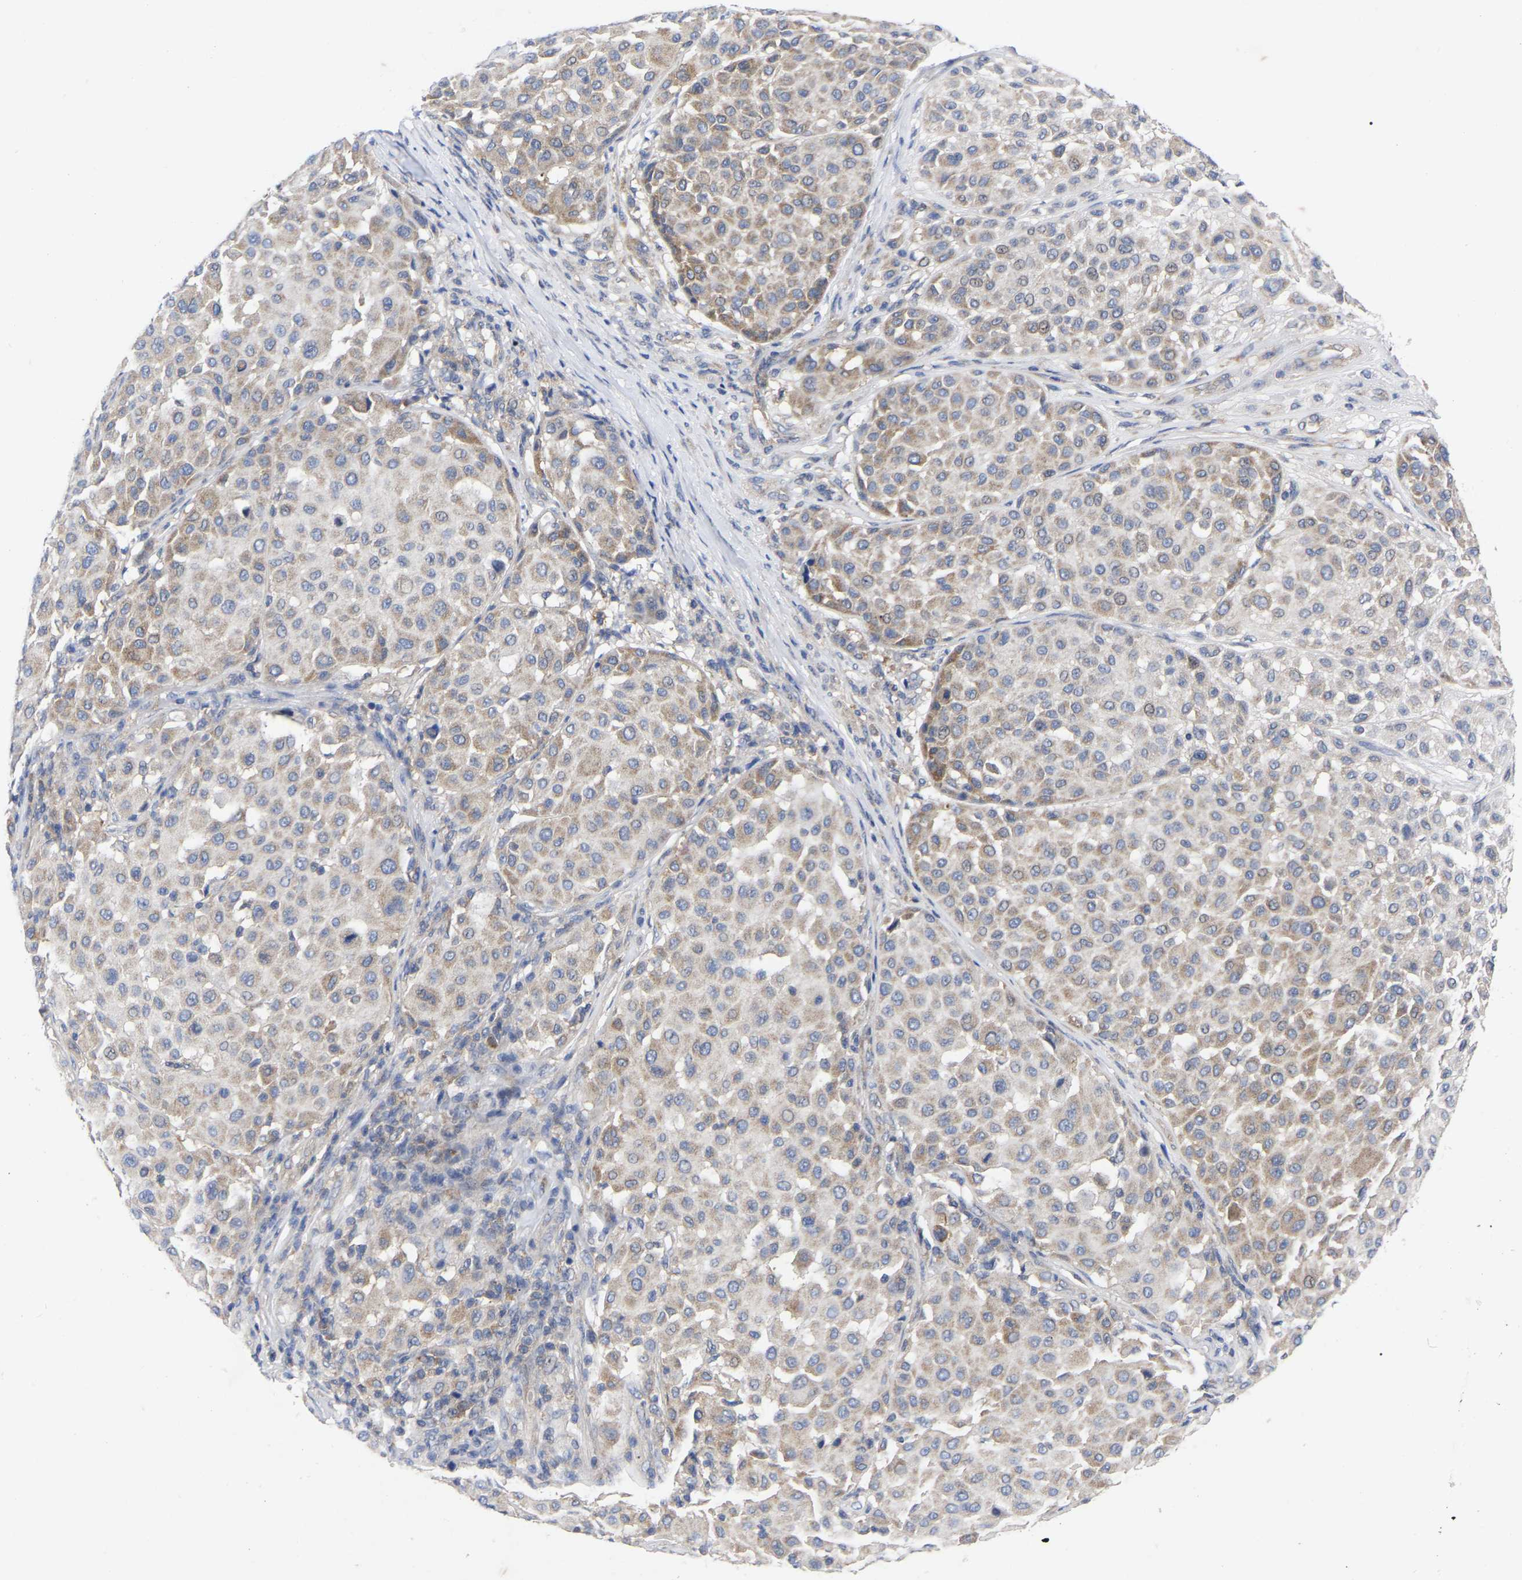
{"staining": {"intensity": "weak", "quantity": ">75%", "location": "cytoplasmic/membranous"}, "tissue": "melanoma", "cell_type": "Tumor cells", "image_type": "cancer", "snomed": [{"axis": "morphology", "description": "Malignant melanoma, Metastatic site"}, {"axis": "topography", "description": "Soft tissue"}], "caption": "Melanoma stained with DAB (3,3'-diaminobenzidine) immunohistochemistry displays low levels of weak cytoplasmic/membranous expression in about >75% of tumor cells.", "gene": "TCP1", "patient": {"sex": "male", "age": 41}}